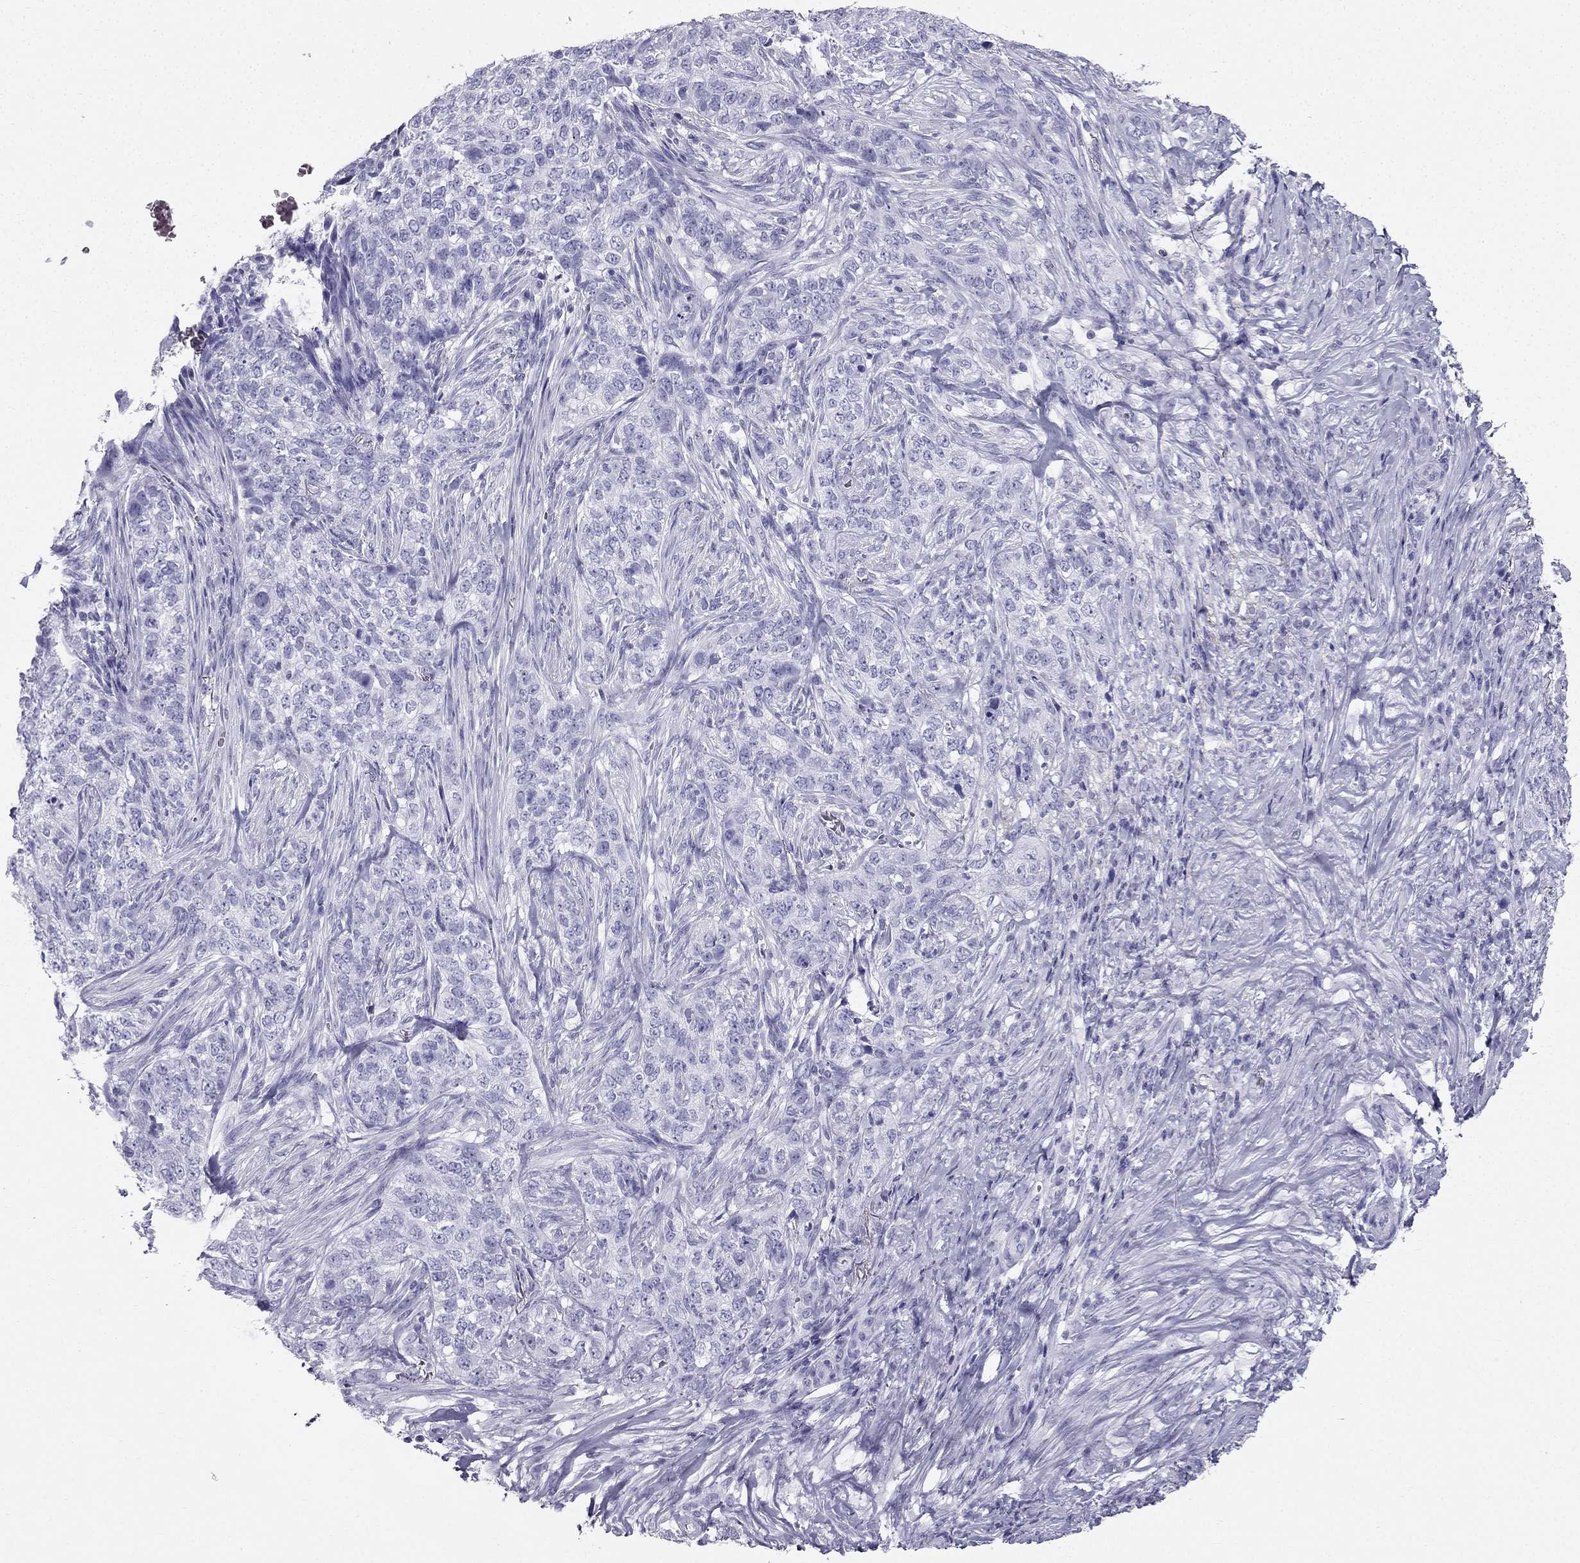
{"staining": {"intensity": "negative", "quantity": "none", "location": "none"}, "tissue": "skin cancer", "cell_type": "Tumor cells", "image_type": "cancer", "snomed": [{"axis": "morphology", "description": "Basal cell carcinoma"}, {"axis": "topography", "description": "Skin"}], "caption": "A high-resolution histopathology image shows immunohistochemistry (IHC) staining of skin cancer, which displays no significant staining in tumor cells.", "gene": "TFF3", "patient": {"sex": "female", "age": 69}}